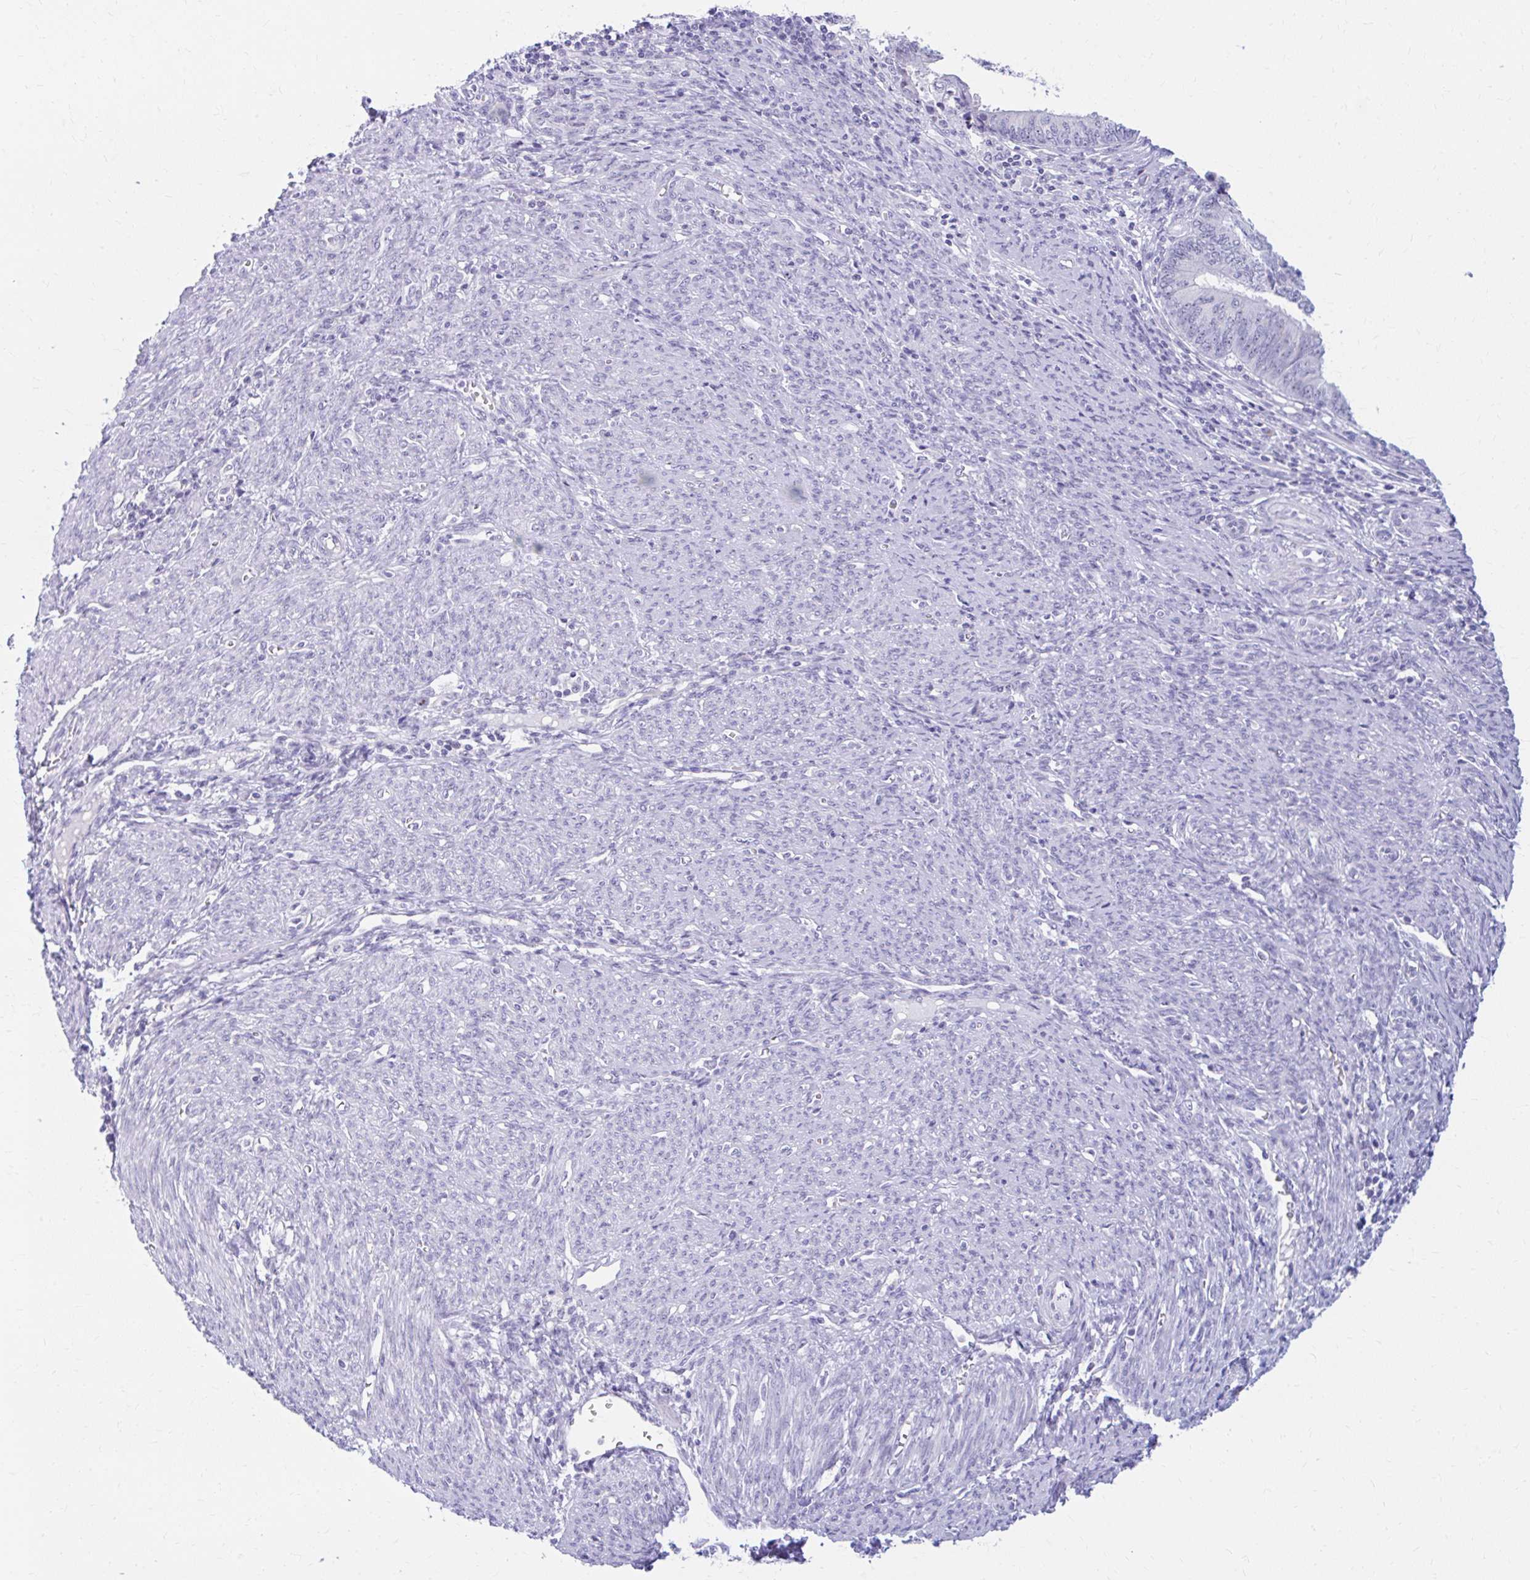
{"staining": {"intensity": "moderate", "quantity": "<25%", "location": "nuclear"}, "tissue": "endometrial cancer", "cell_type": "Tumor cells", "image_type": "cancer", "snomed": [{"axis": "morphology", "description": "Adenocarcinoma, NOS"}, {"axis": "topography", "description": "Uterus"}, {"axis": "topography", "description": "Endometrium"}], "caption": "Immunohistochemistry micrograph of neoplastic tissue: adenocarcinoma (endometrial) stained using IHC shows low levels of moderate protein expression localized specifically in the nuclear of tumor cells, appearing as a nuclear brown color.", "gene": "FTSJ3", "patient": {"sex": "female", "age": 70}}